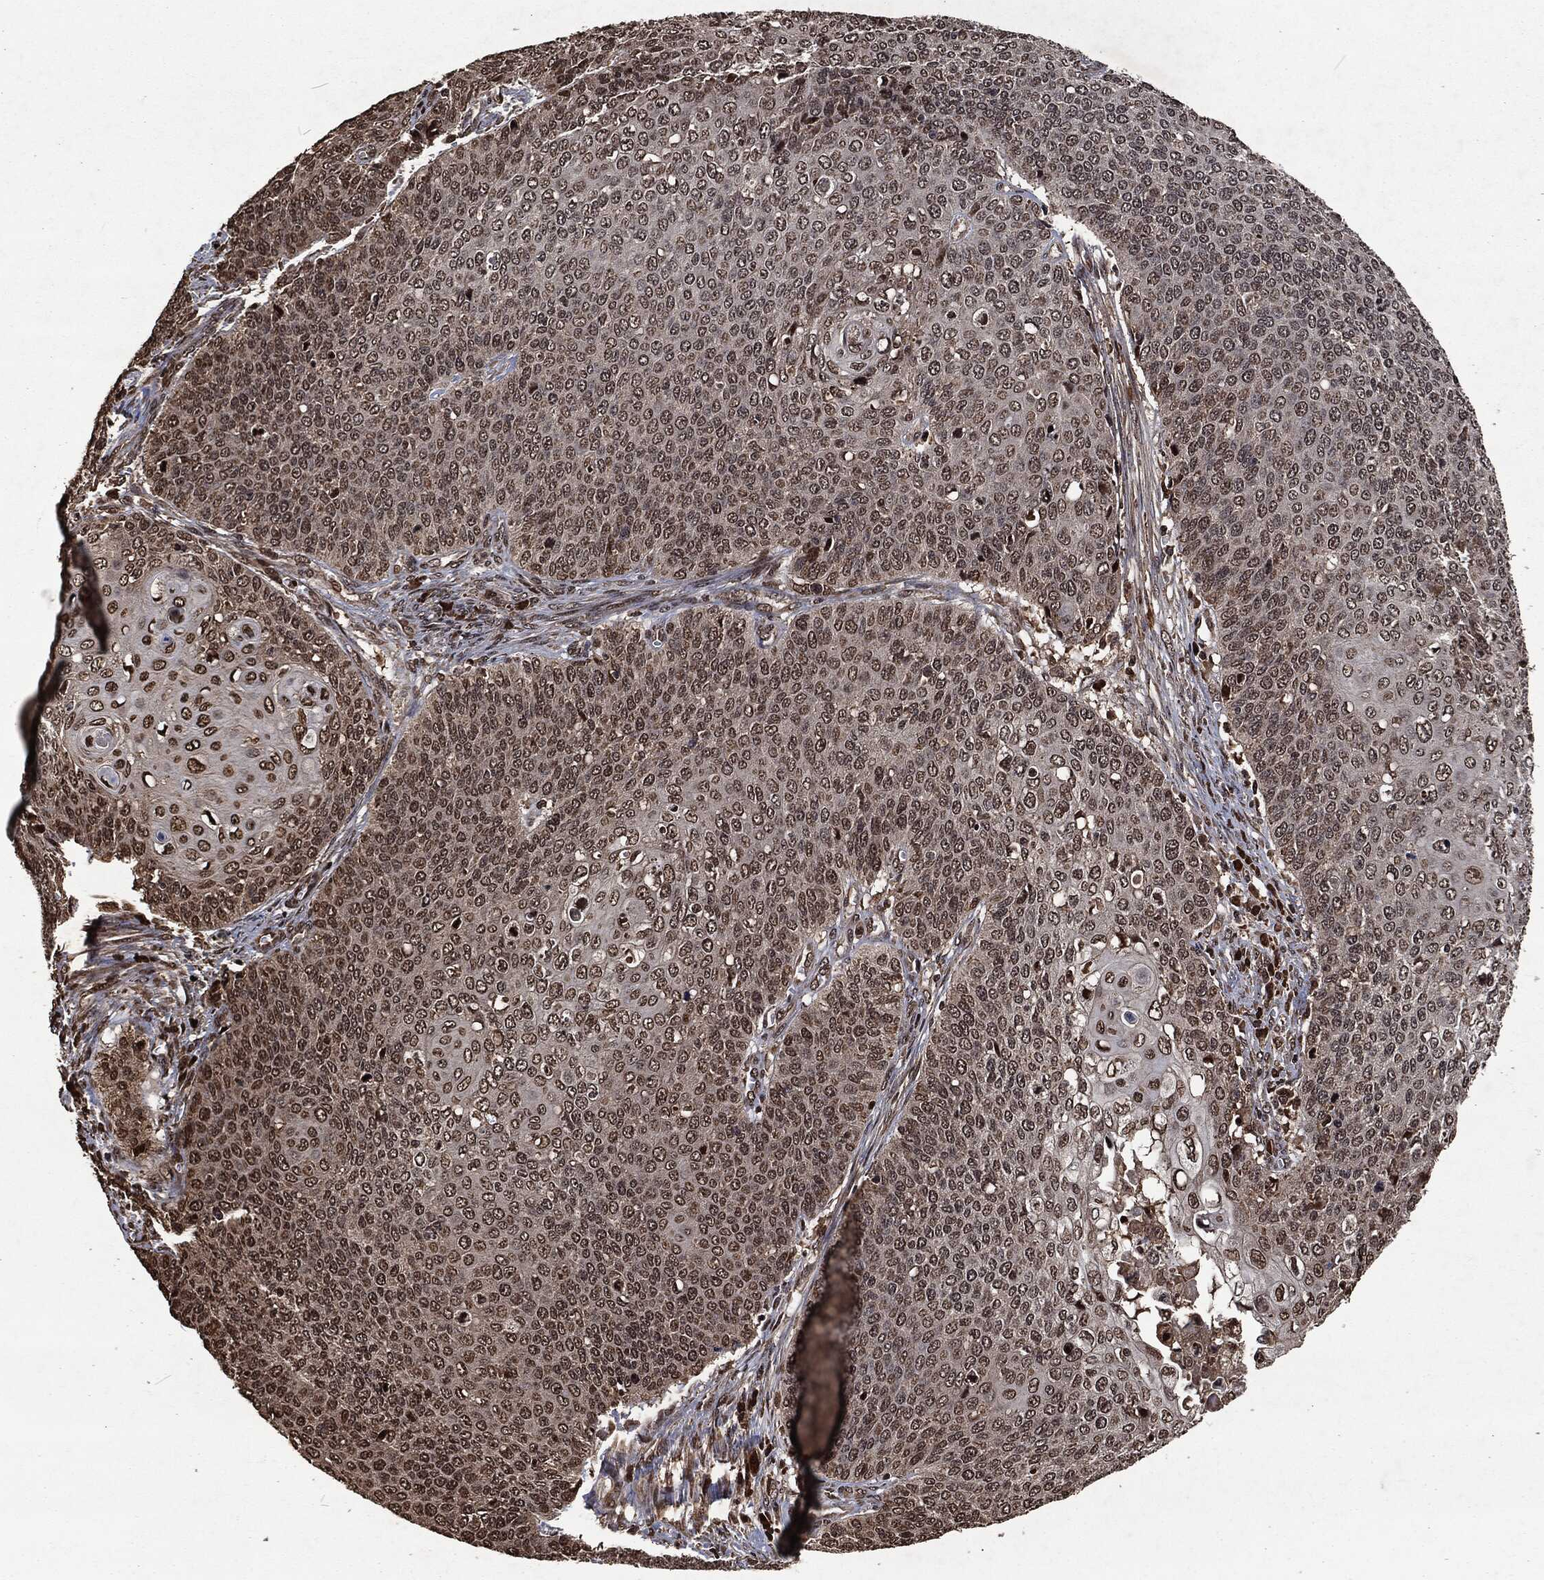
{"staining": {"intensity": "strong", "quantity": "<25%", "location": "nuclear"}, "tissue": "cervical cancer", "cell_type": "Tumor cells", "image_type": "cancer", "snomed": [{"axis": "morphology", "description": "Squamous cell carcinoma, NOS"}, {"axis": "topography", "description": "Cervix"}], "caption": "Cervical cancer stained for a protein demonstrates strong nuclear positivity in tumor cells.", "gene": "SNAI1", "patient": {"sex": "female", "age": 39}}